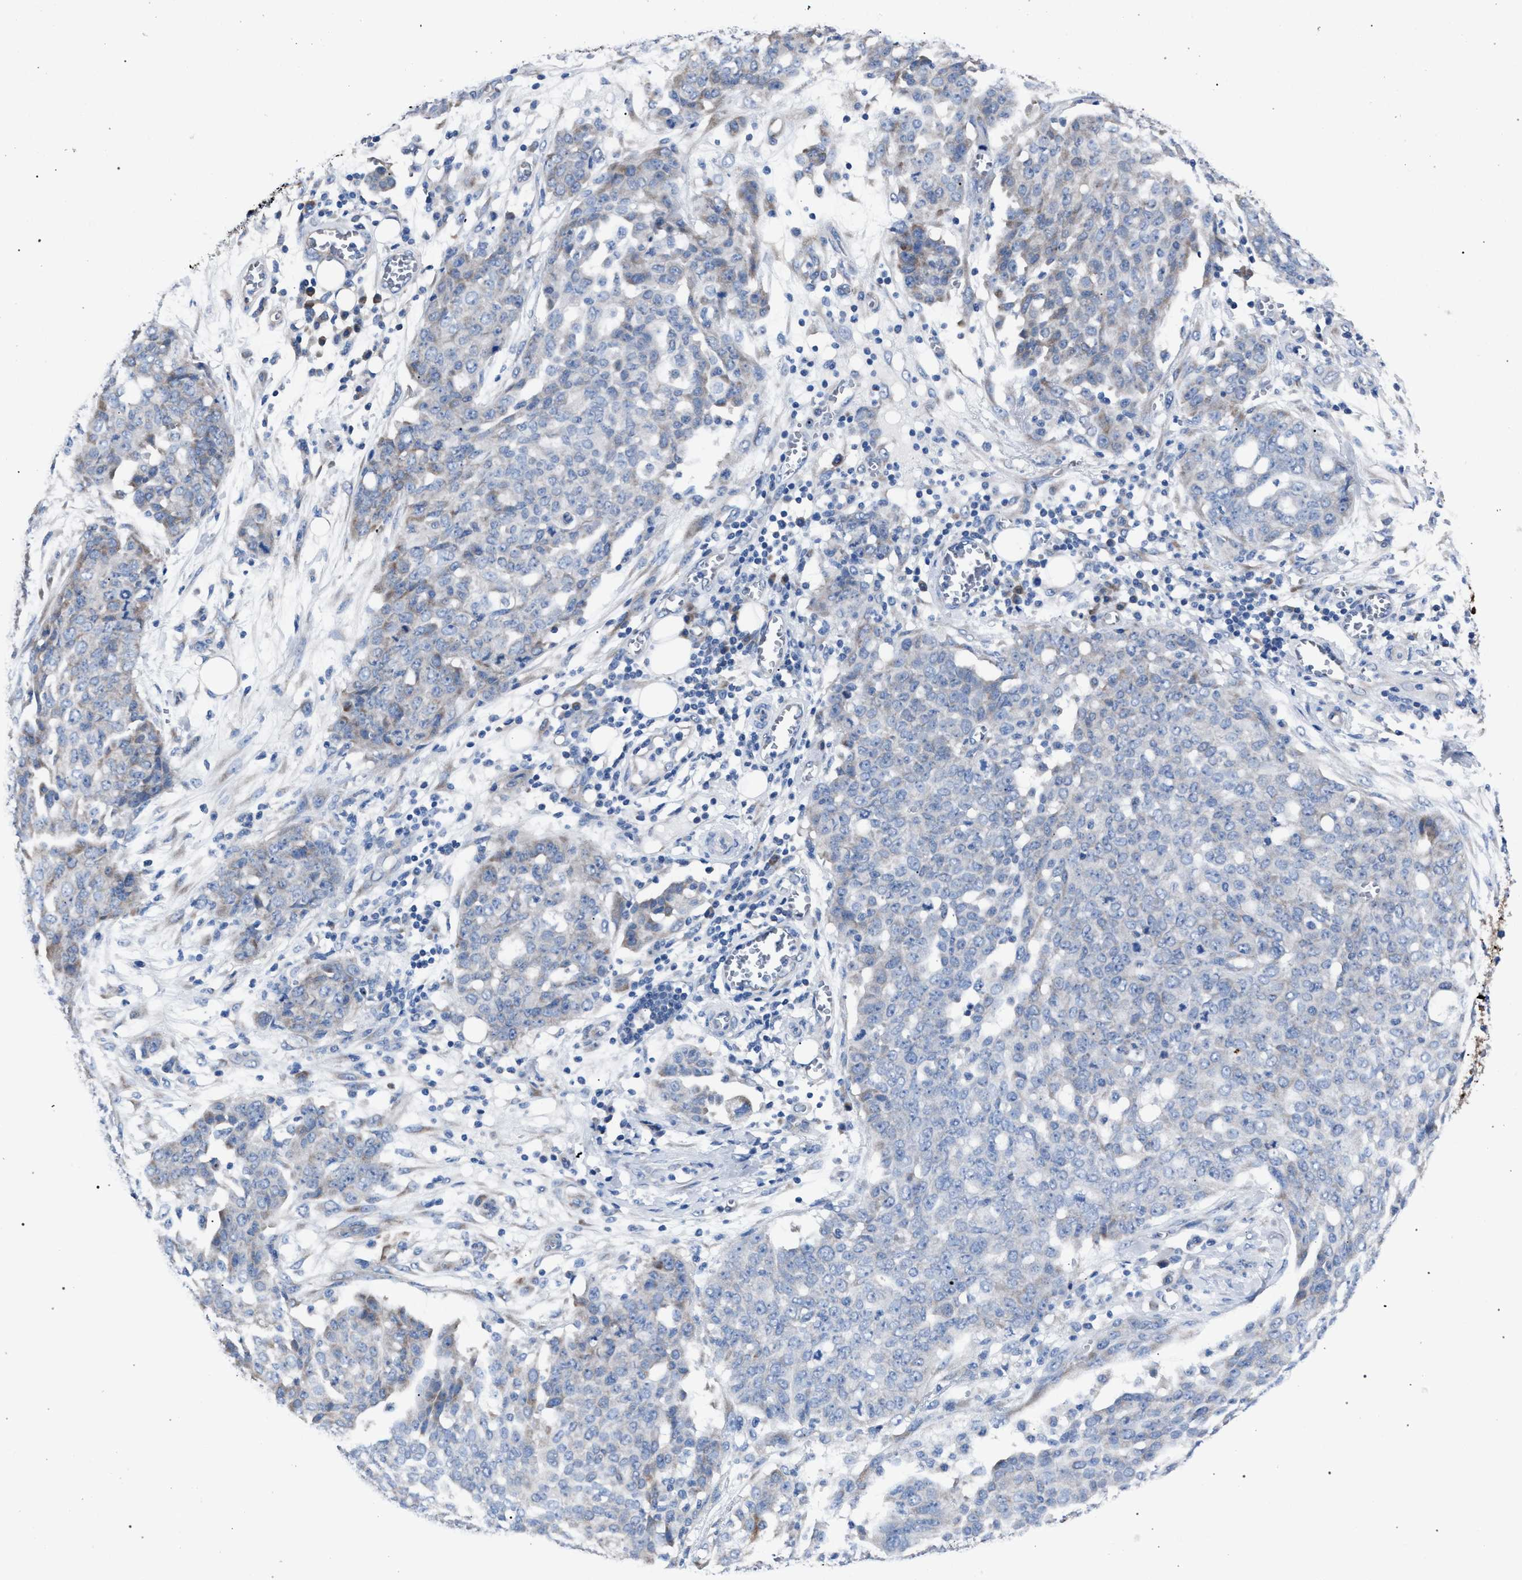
{"staining": {"intensity": "weak", "quantity": "<25%", "location": "cytoplasmic/membranous"}, "tissue": "ovarian cancer", "cell_type": "Tumor cells", "image_type": "cancer", "snomed": [{"axis": "morphology", "description": "Cystadenocarcinoma, serous, NOS"}, {"axis": "topography", "description": "Soft tissue"}, {"axis": "topography", "description": "Ovary"}], "caption": "Immunohistochemical staining of ovarian cancer (serous cystadenocarcinoma) displays no significant staining in tumor cells.", "gene": "CRYZ", "patient": {"sex": "female", "age": 57}}